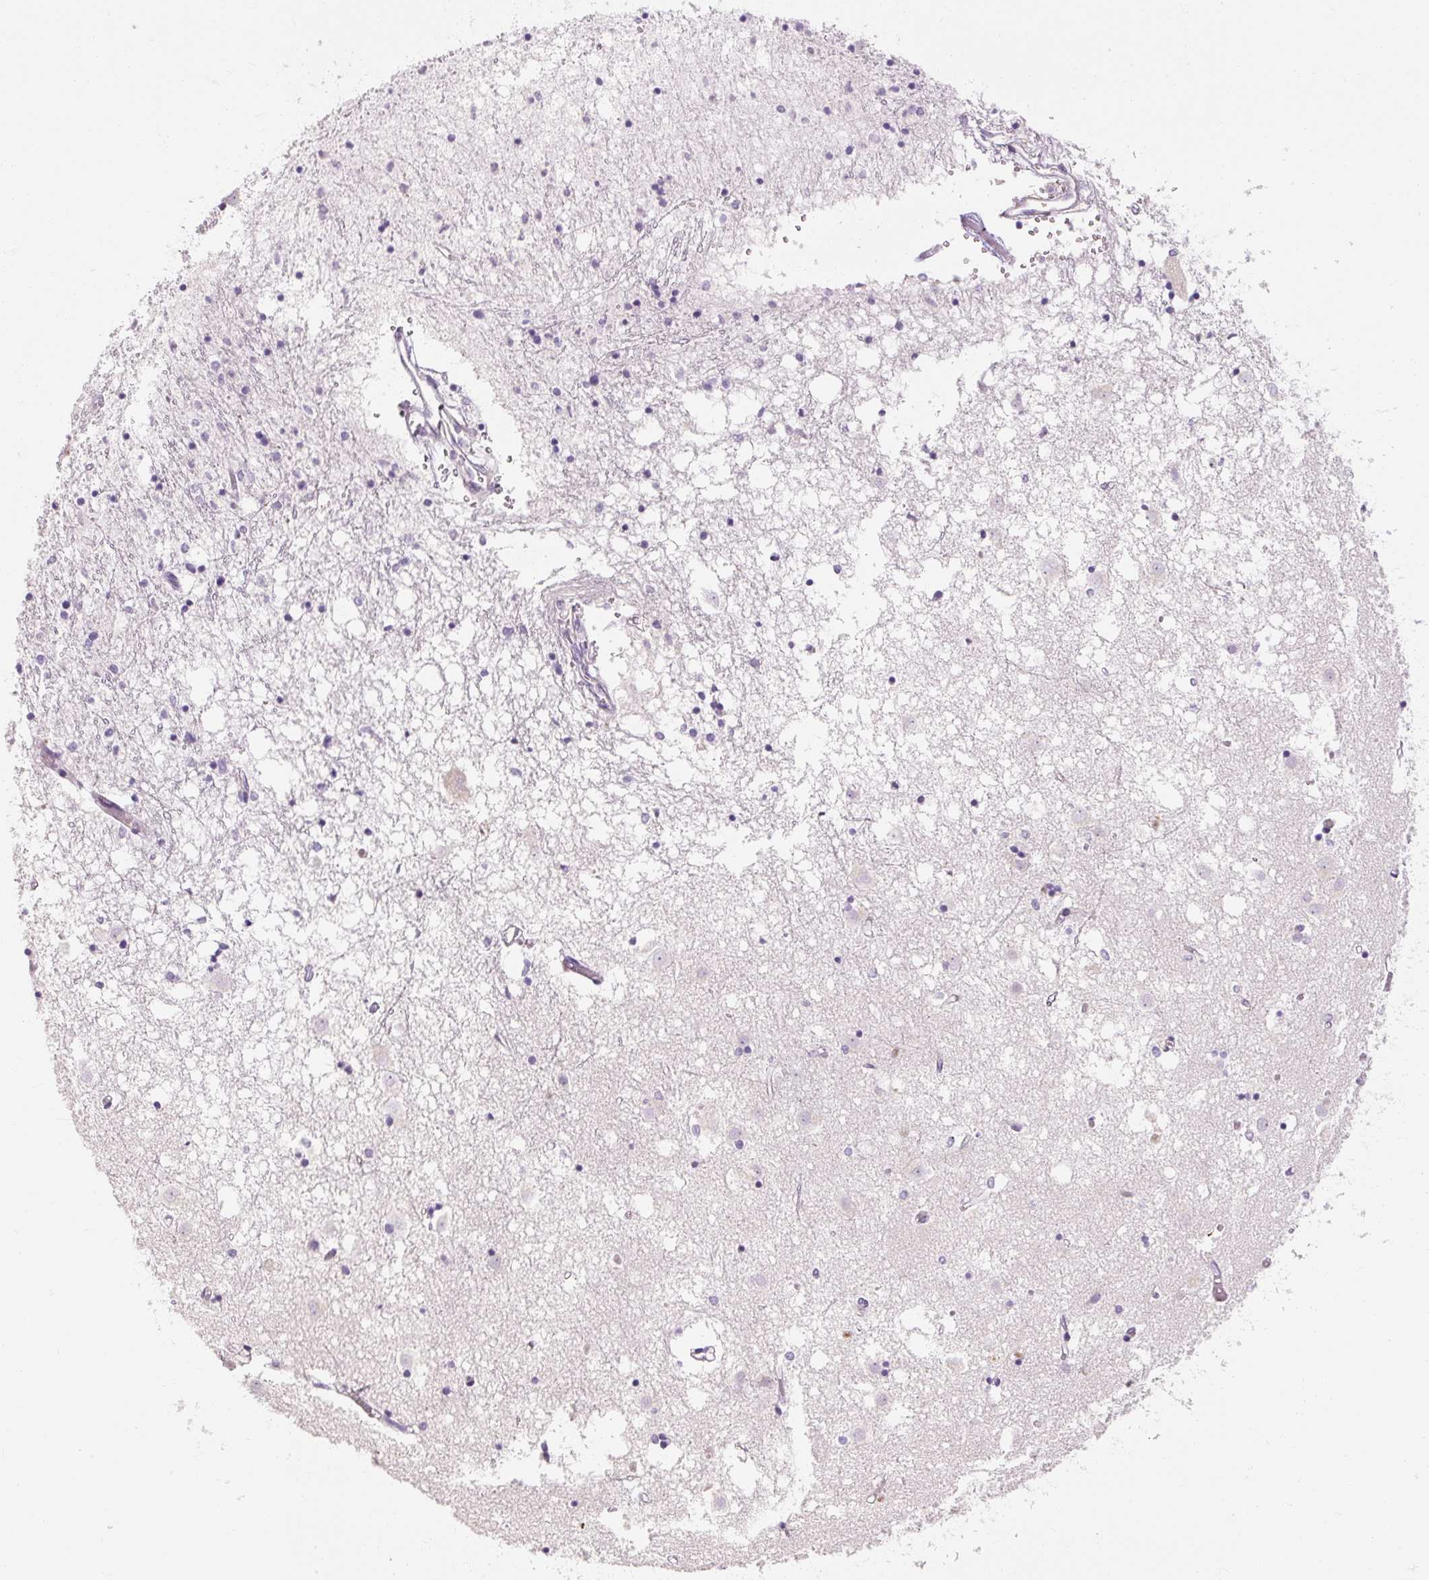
{"staining": {"intensity": "negative", "quantity": "none", "location": "none"}, "tissue": "caudate", "cell_type": "Glial cells", "image_type": "normal", "snomed": [{"axis": "morphology", "description": "Normal tissue, NOS"}, {"axis": "topography", "description": "Lateral ventricle wall"}], "caption": "Glial cells are negative for brown protein staining in benign caudate. Brightfield microscopy of IHC stained with DAB (brown) and hematoxylin (blue), captured at high magnification.", "gene": "NFE2L3", "patient": {"sex": "male", "age": 70}}